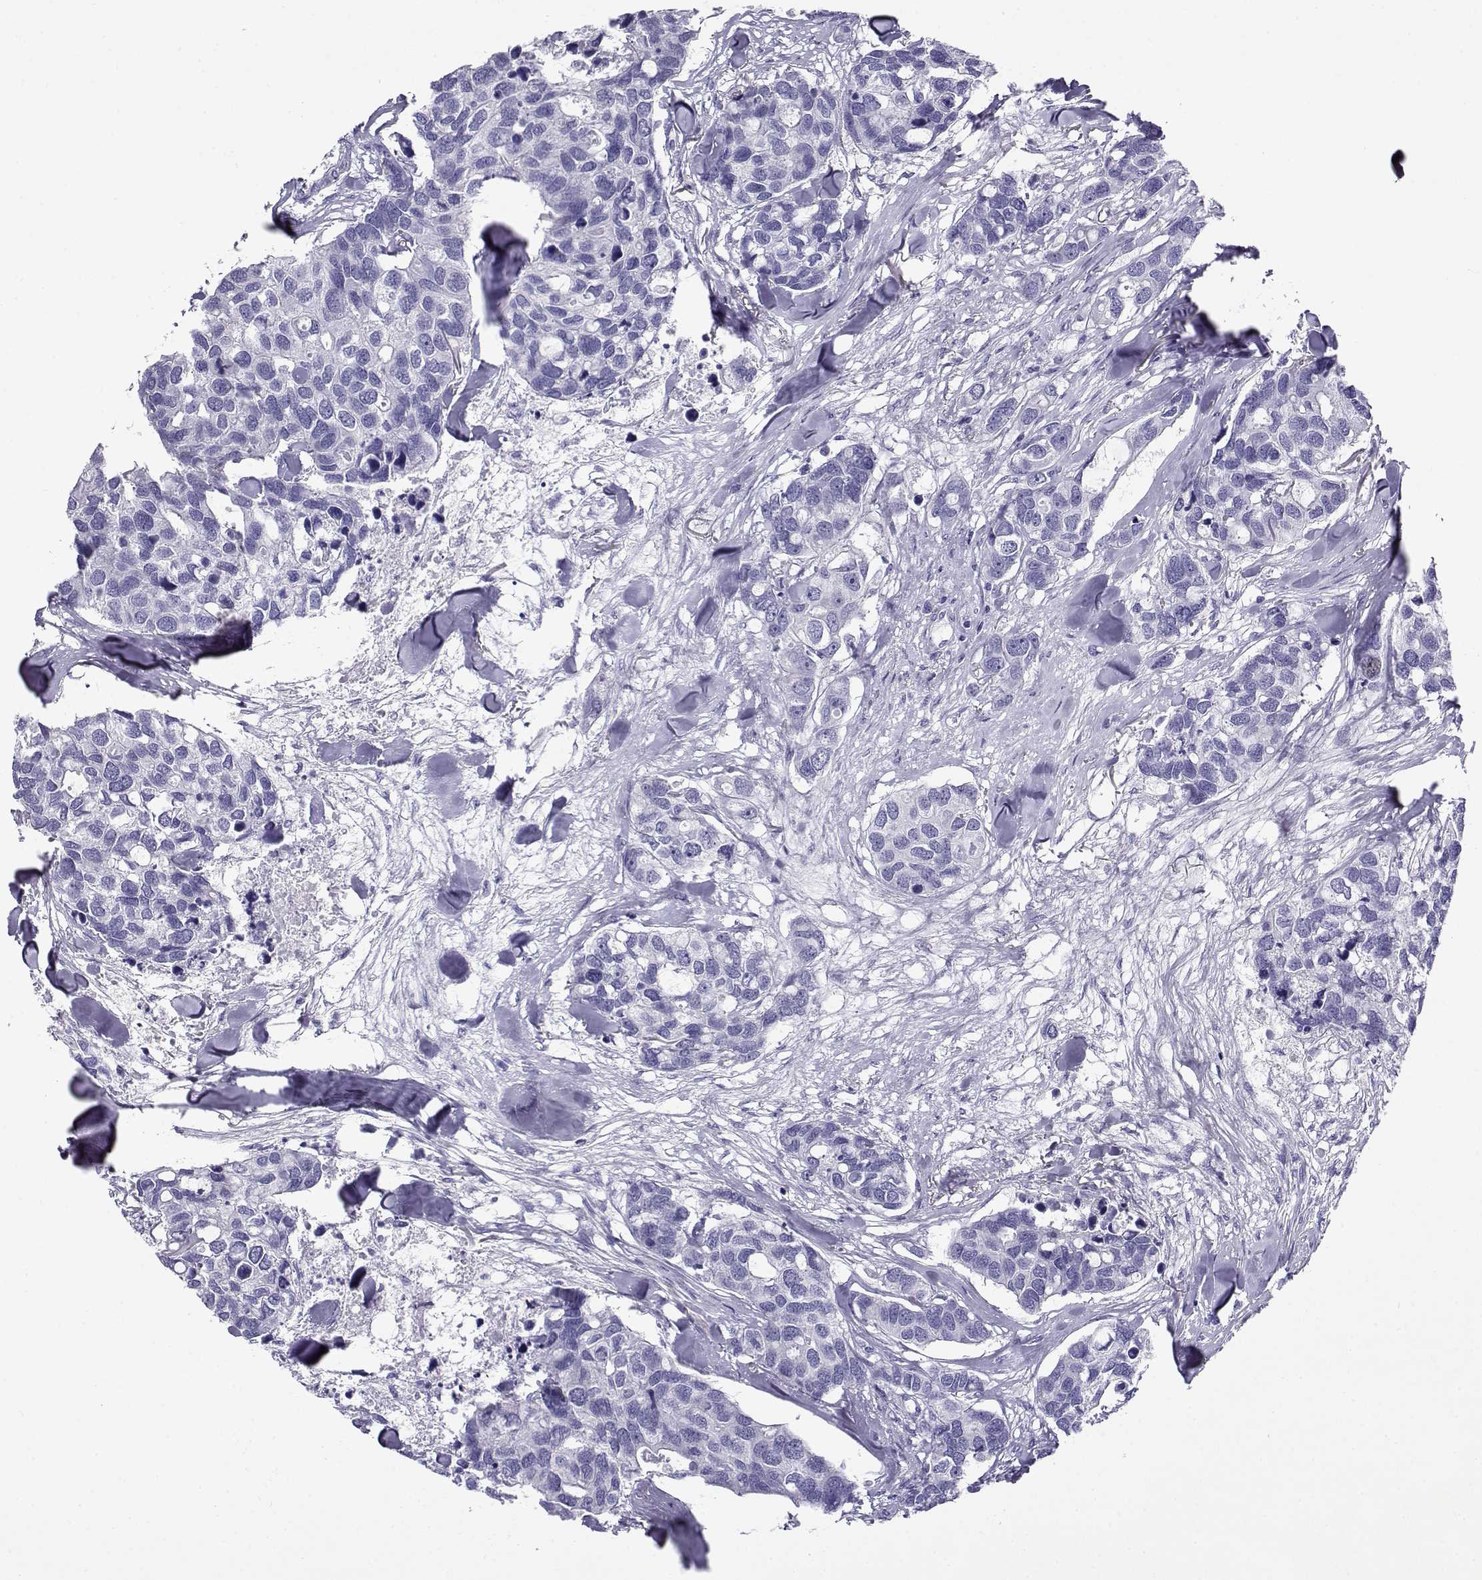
{"staining": {"intensity": "negative", "quantity": "none", "location": "none"}, "tissue": "breast cancer", "cell_type": "Tumor cells", "image_type": "cancer", "snomed": [{"axis": "morphology", "description": "Duct carcinoma"}, {"axis": "topography", "description": "Breast"}], "caption": "Human infiltrating ductal carcinoma (breast) stained for a protein using immunohistochemistry shows no positivity in tumor cells.", "gene": "CABS1", "patient": {"sex": "female", "age": 83}}